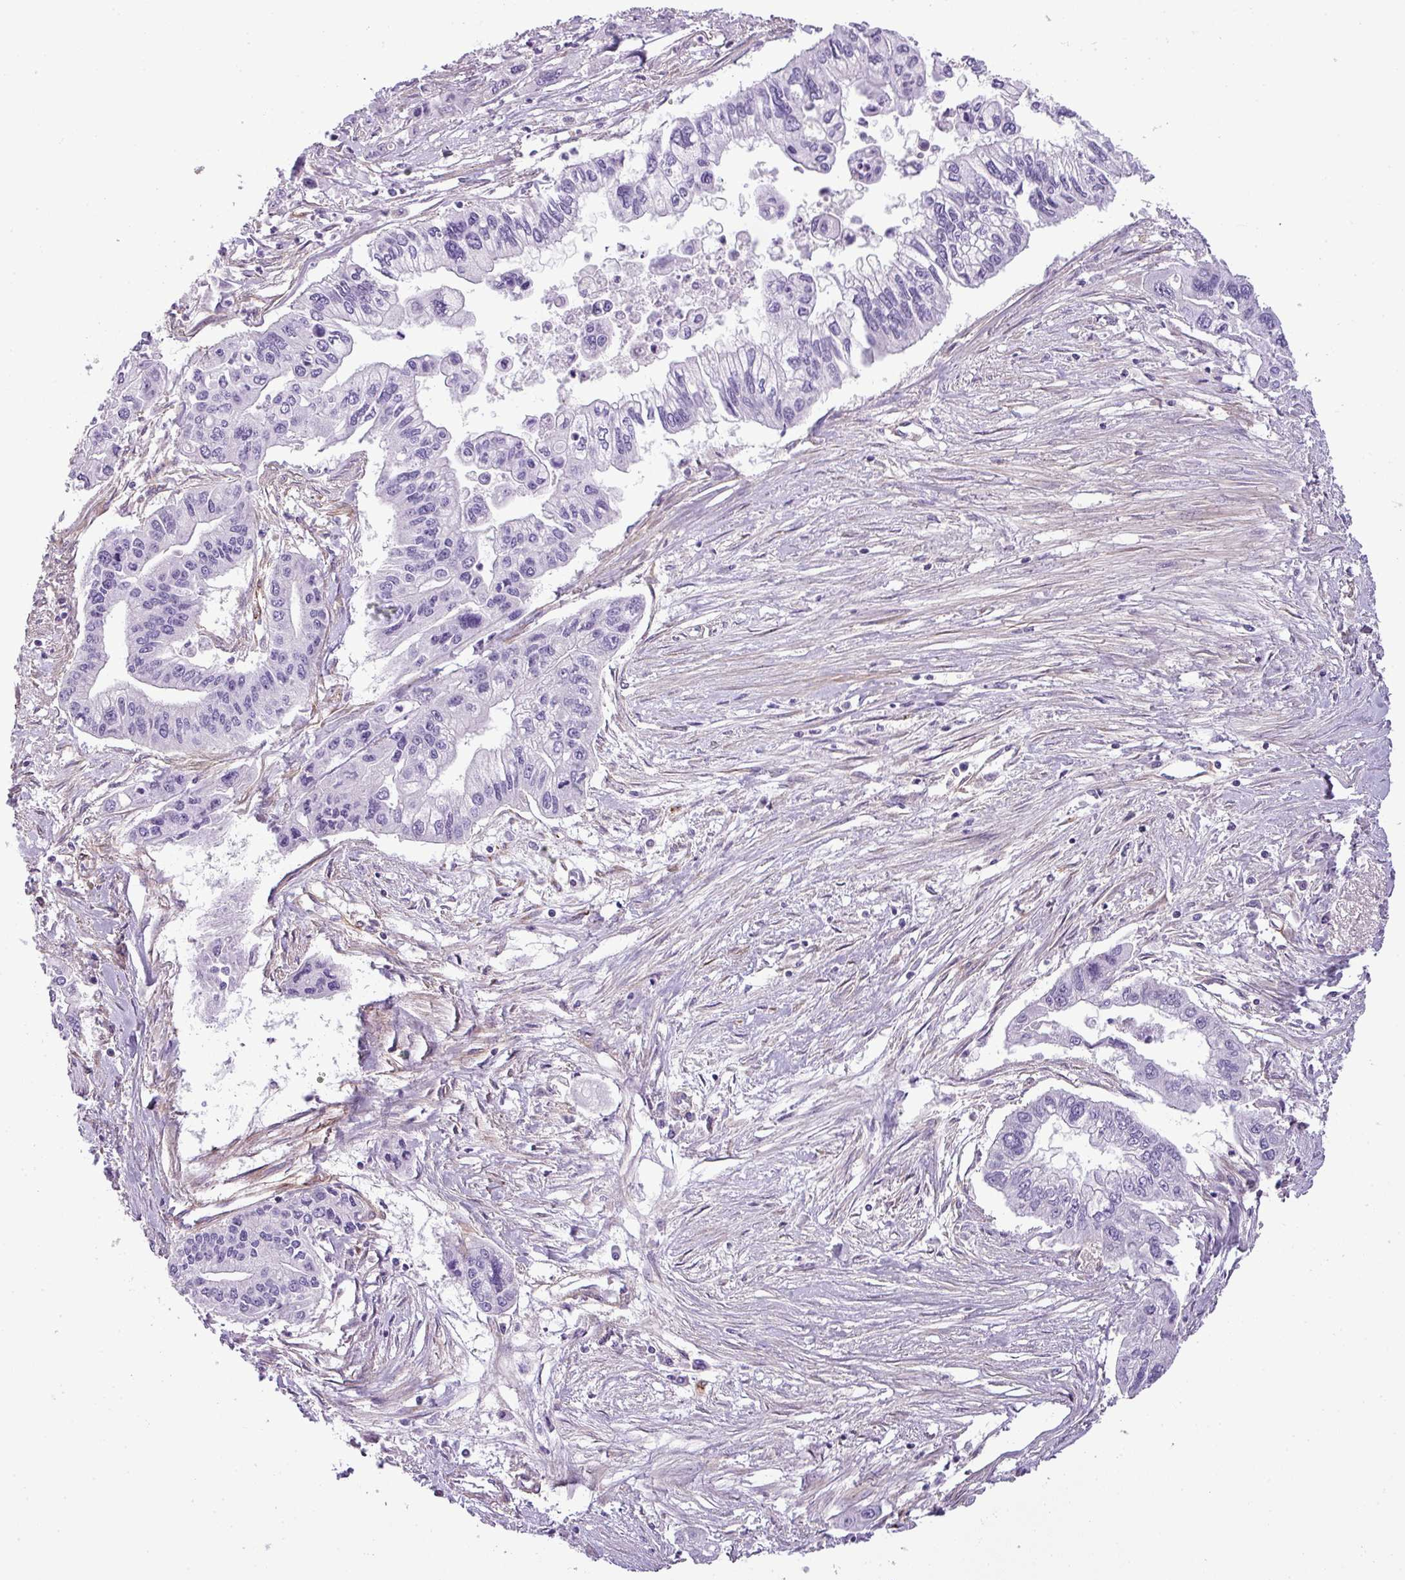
{"staining": {"intensity": "negative", "quantity": "none", "location": "none"}, "tissue": "pancreatic cancer", "cell_type": "Tumor cells", "image_type": "cancer", "snomed": [{"axis": "morphology", "description": "Adenocarcinoma, NOS"}, {"axis": "topography", "description": "Pancreas"}], "caption": "This is a histopathology image of immunohistochemistry staining of pancreatic adenocarcinoma, which shows no positivity in tumor cells. (DAB immunohistochemistry with hematoxylin counter stain).", "gene": "PARD6G", "patient": {"sex": "male", "age": 62}}